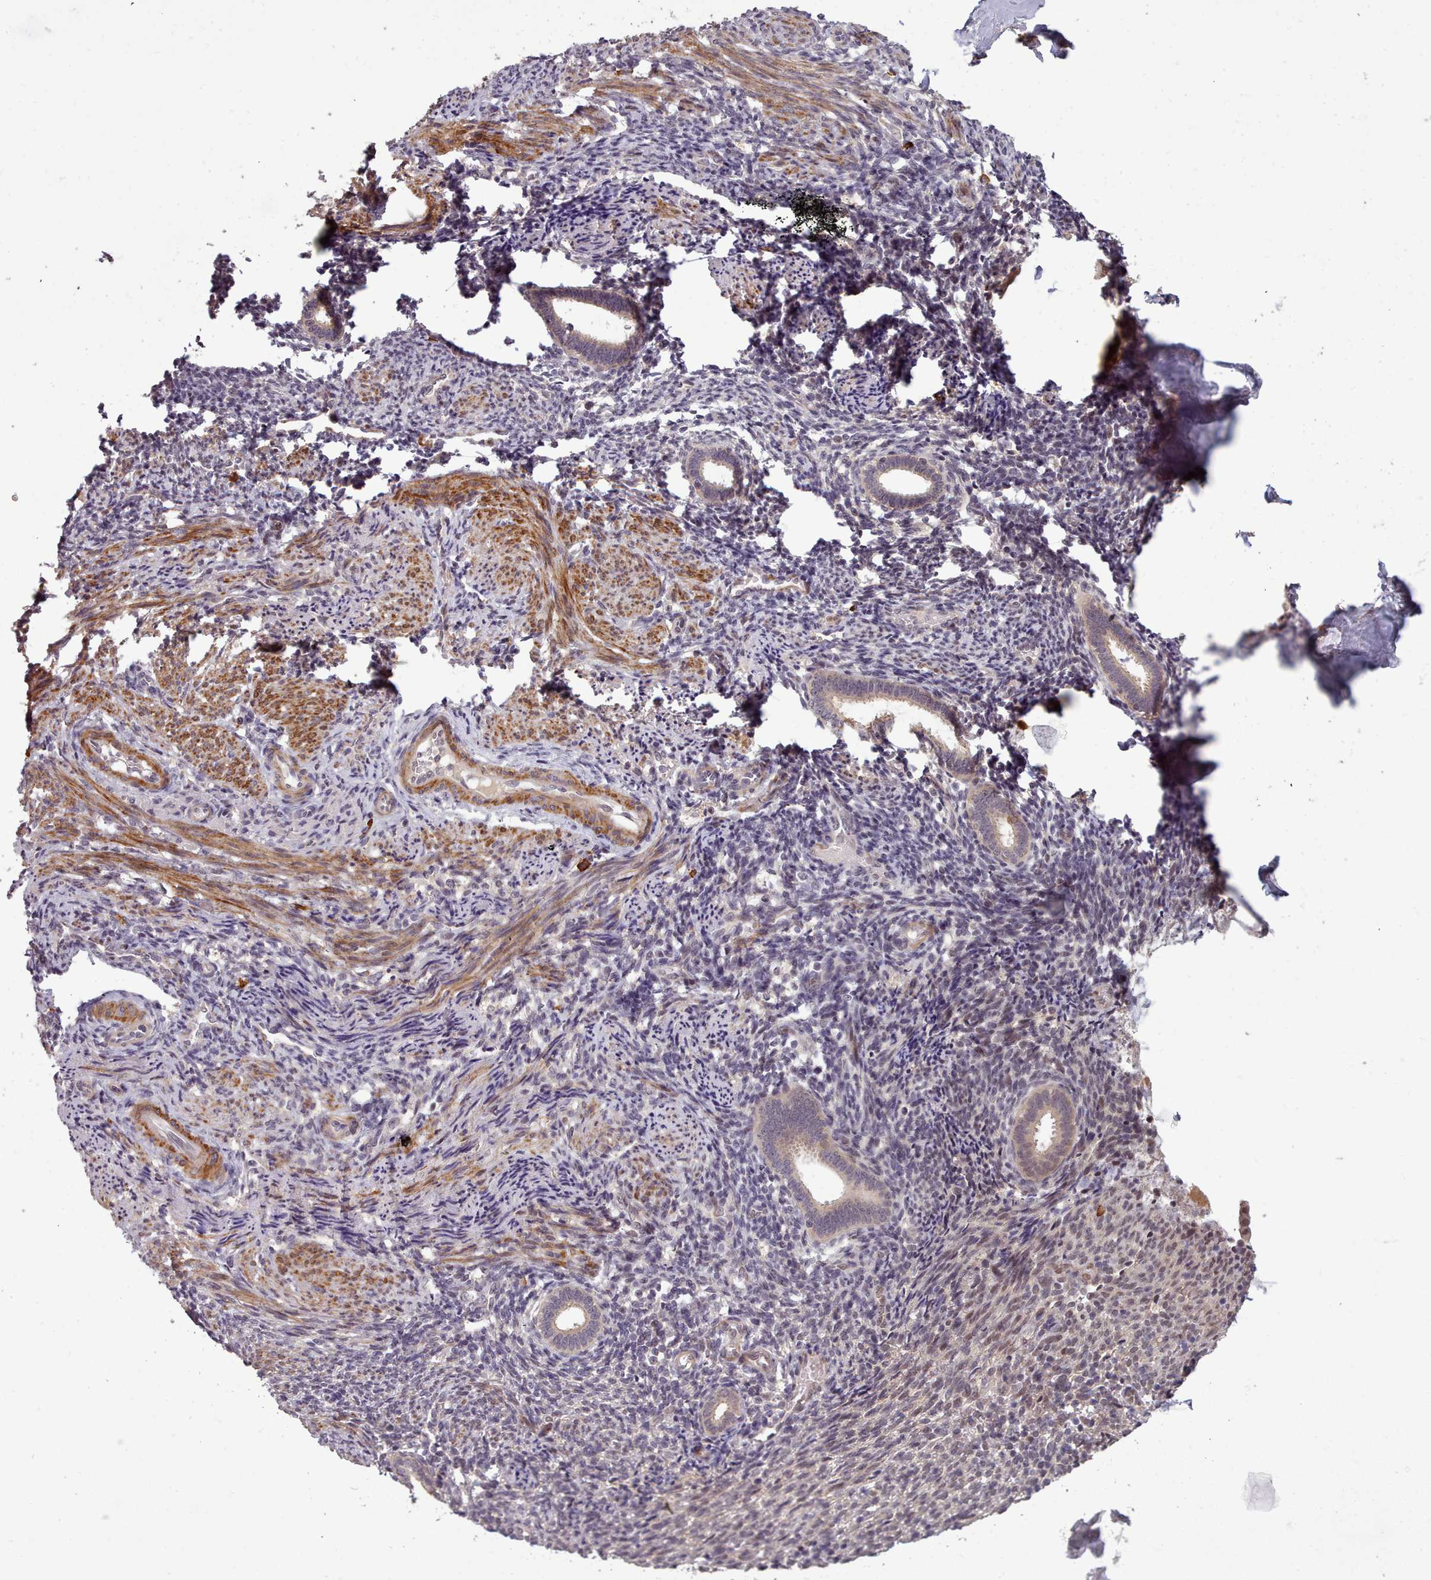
{"staining": {"intensity": "negative", "quantity": "none", "location": "none"}, "tissue": "endometrium", "cell_type": "Cells in endometrial stroma", "image_type": "normal", "snomed": [{"axis": "morphology", "description": "Normal tissue, NOS"}, {"axis": "topography", "description": "Endometrium"}], "caption": "Immunohistochemical staining of benign human endometrium shows no significant positivity in cells in endometrial stroma. (DAB (3,3'-diaminobenzidine) immunohistochemistry (IHC), high magnification).", "gene": "CDC6", "patient": {"sex": "female", "age": 32}}